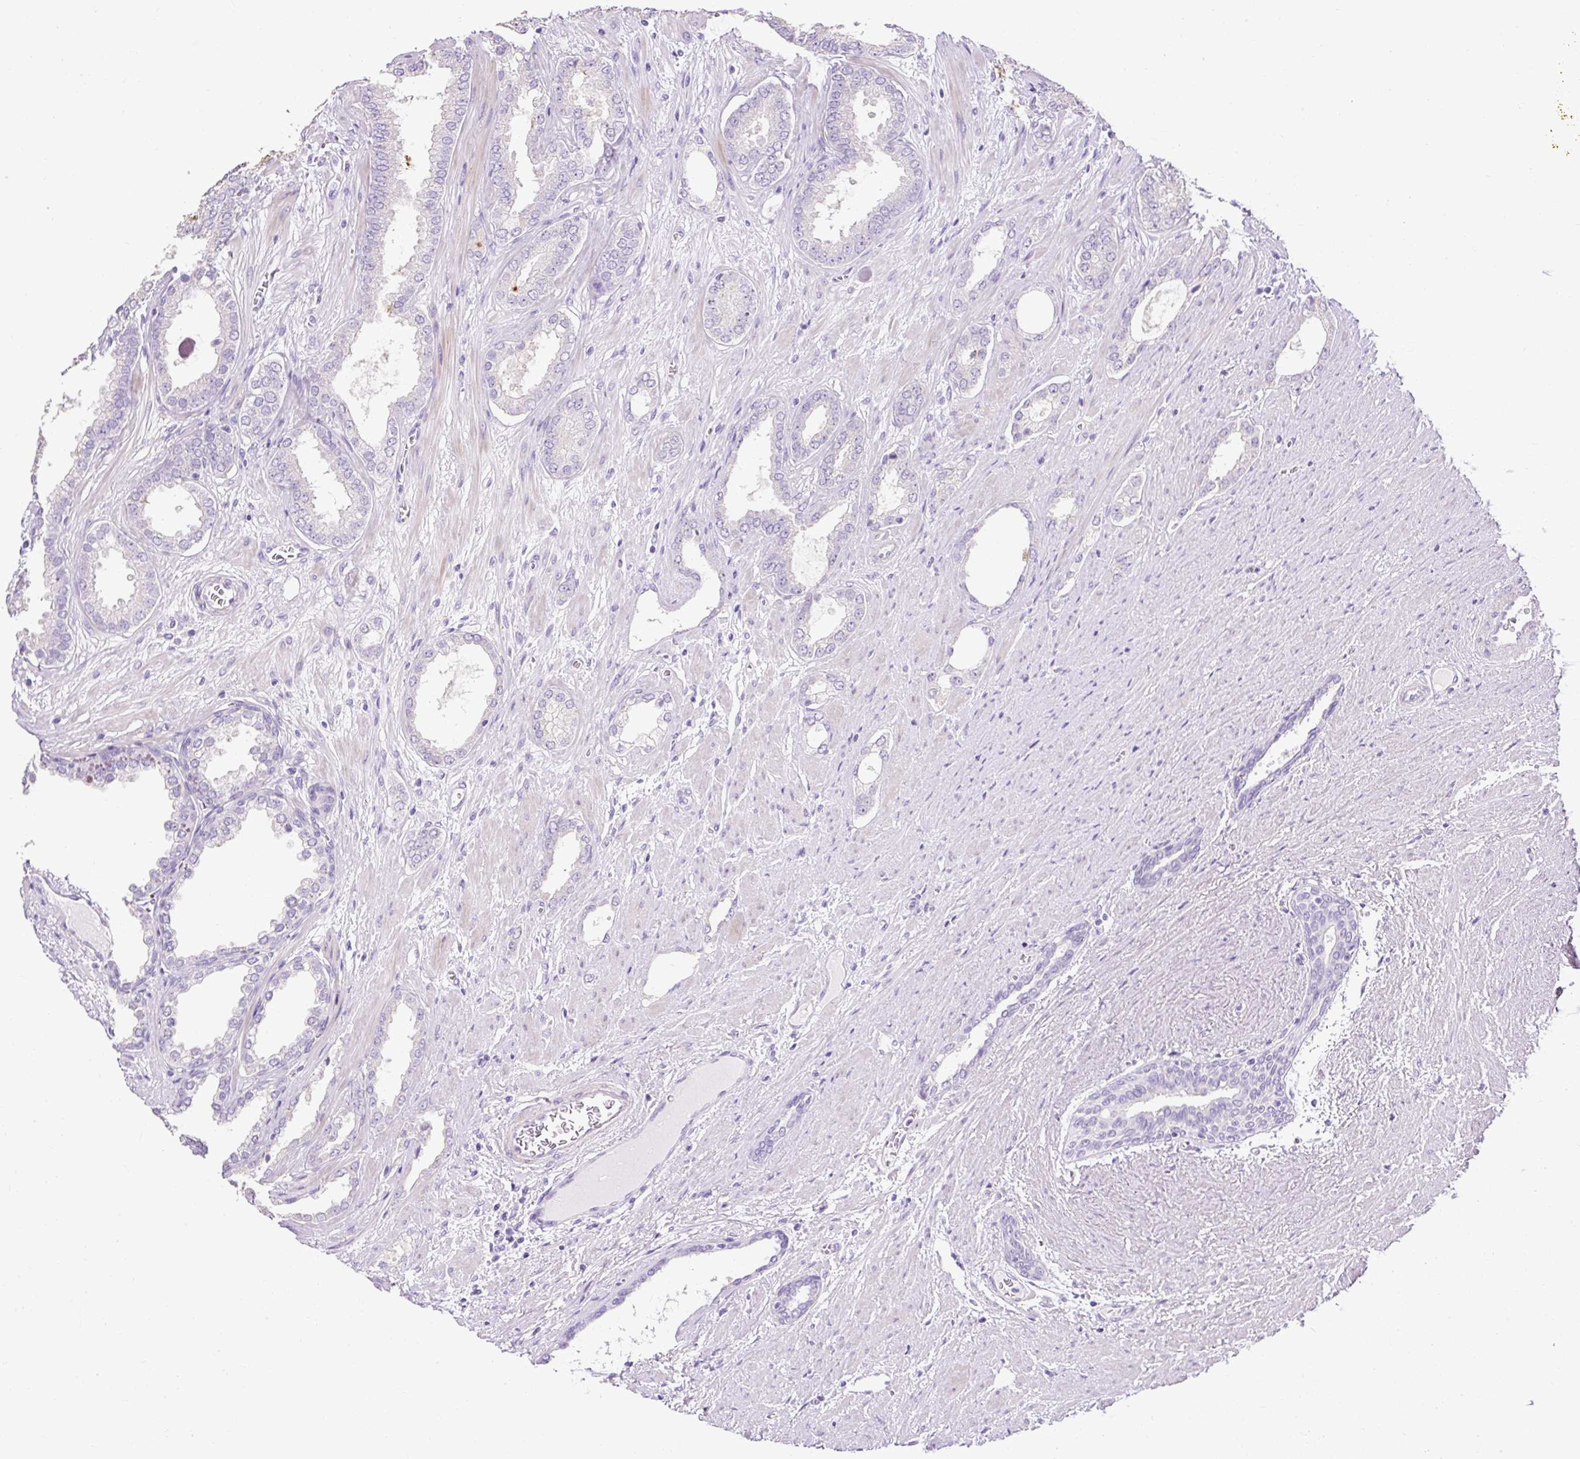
{"staining": {"intensity": "negative", "quantity": "none", "location": "none"}, "tissue": "prostate cancer", "cell_type": "Tumor cells", "image_type": "cancer", "snomed": [{"axis": "morphology", "description": "Adenocarcinoma, High grade"}, {"axis": "topography", "description": "Prostate"}], "caption": "Immunohistochemistry (IHC) of adenocarcinoma (high-grade) (prostate) exhibits no staining in tumor cells.", "gene": "C2CD4C", "patient": {"sex": "male", "age": 58}}